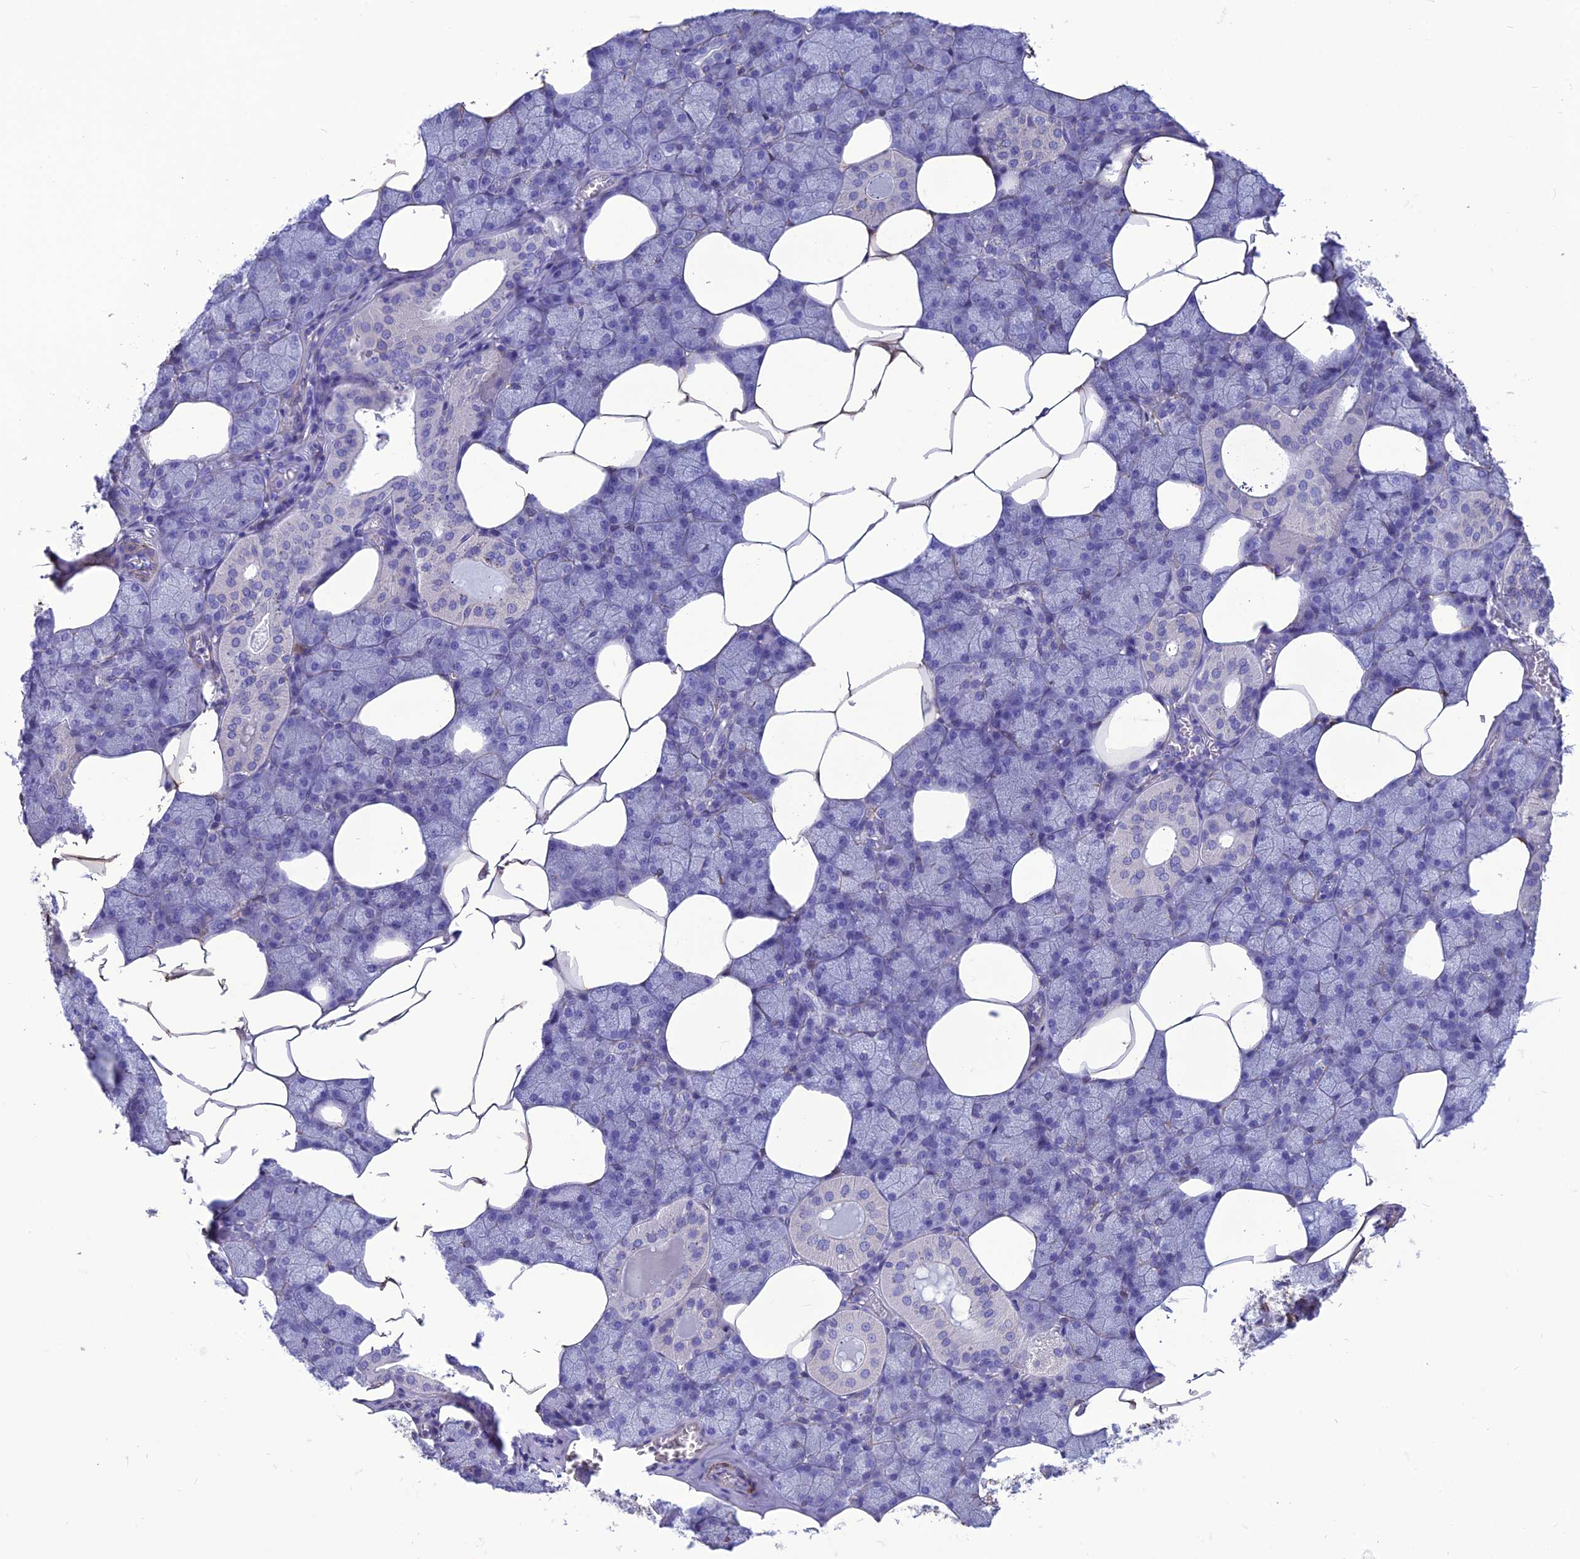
{"staining": {"intensity": "negative", "quantity": "none", "location": "none"}, "tissue": "salivary gland", "cell_type": "Glandular cells", "image_type": "normal", "snomed": [{"axis": "morphology", "description": "Normal tissue, NOS"}, {"axis": "topography", "description": "Salivary gland"}], "caption": "Histopathology image shows no significant protein staining in glandular cells of benign salivary gland.", "gene": "NKD1", "patient": {"sex": "male", "age": 62}}